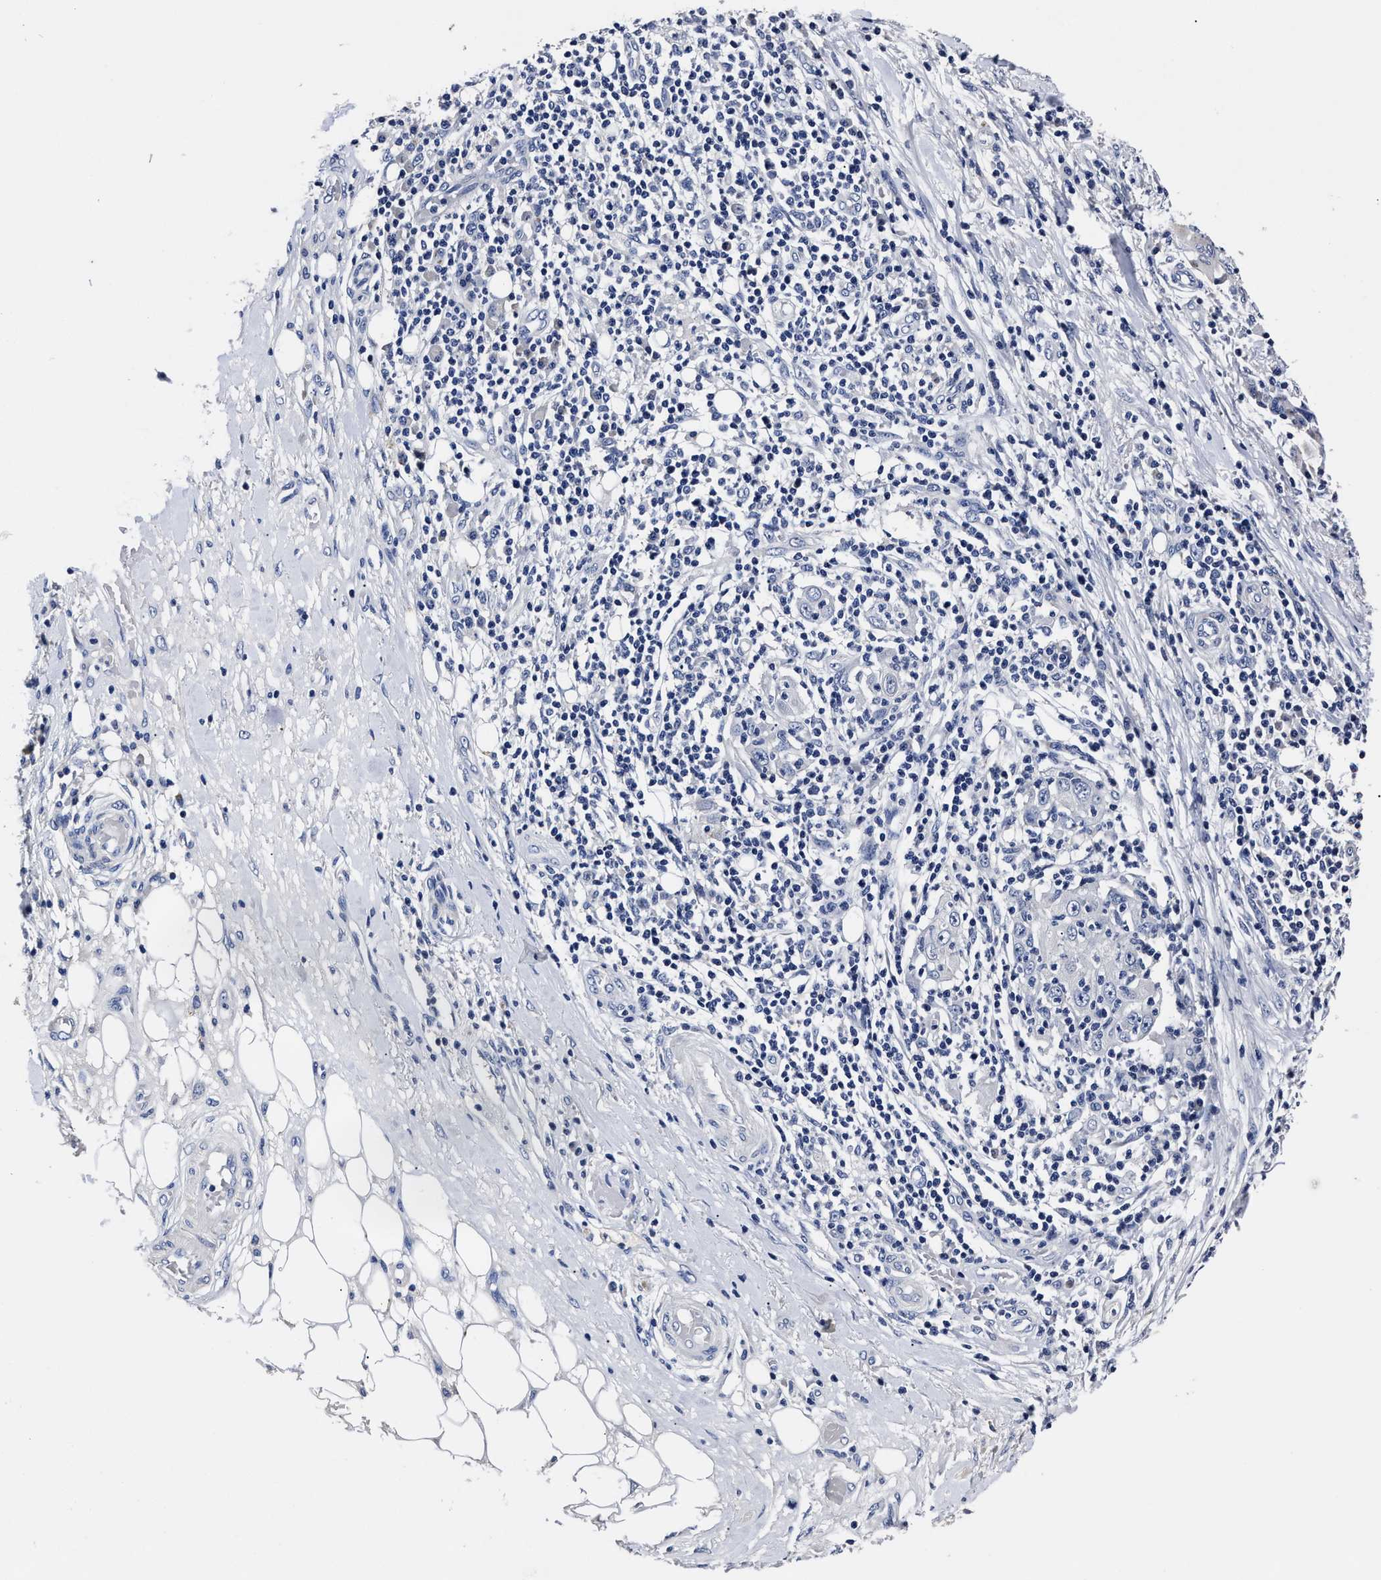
{"staining": {"intensity": "negative", "quantity": "none", "location": "none"}, "tissue": "skin cancer", "cell_type": "Tumor cells", "image_type": "cancer", "snomed": [{"axis": "morphology", "description": "Squamous cell carcinoma, NOS"}, {"axis": "topography", "description": "Skin"}], "caption": "The photomicrograph displays no significant staining in tumor cells of skin cancer (squamous cell carcinoma).", "gene": "OLFML2A", "patient": {"sex": "female", "age": 88}}